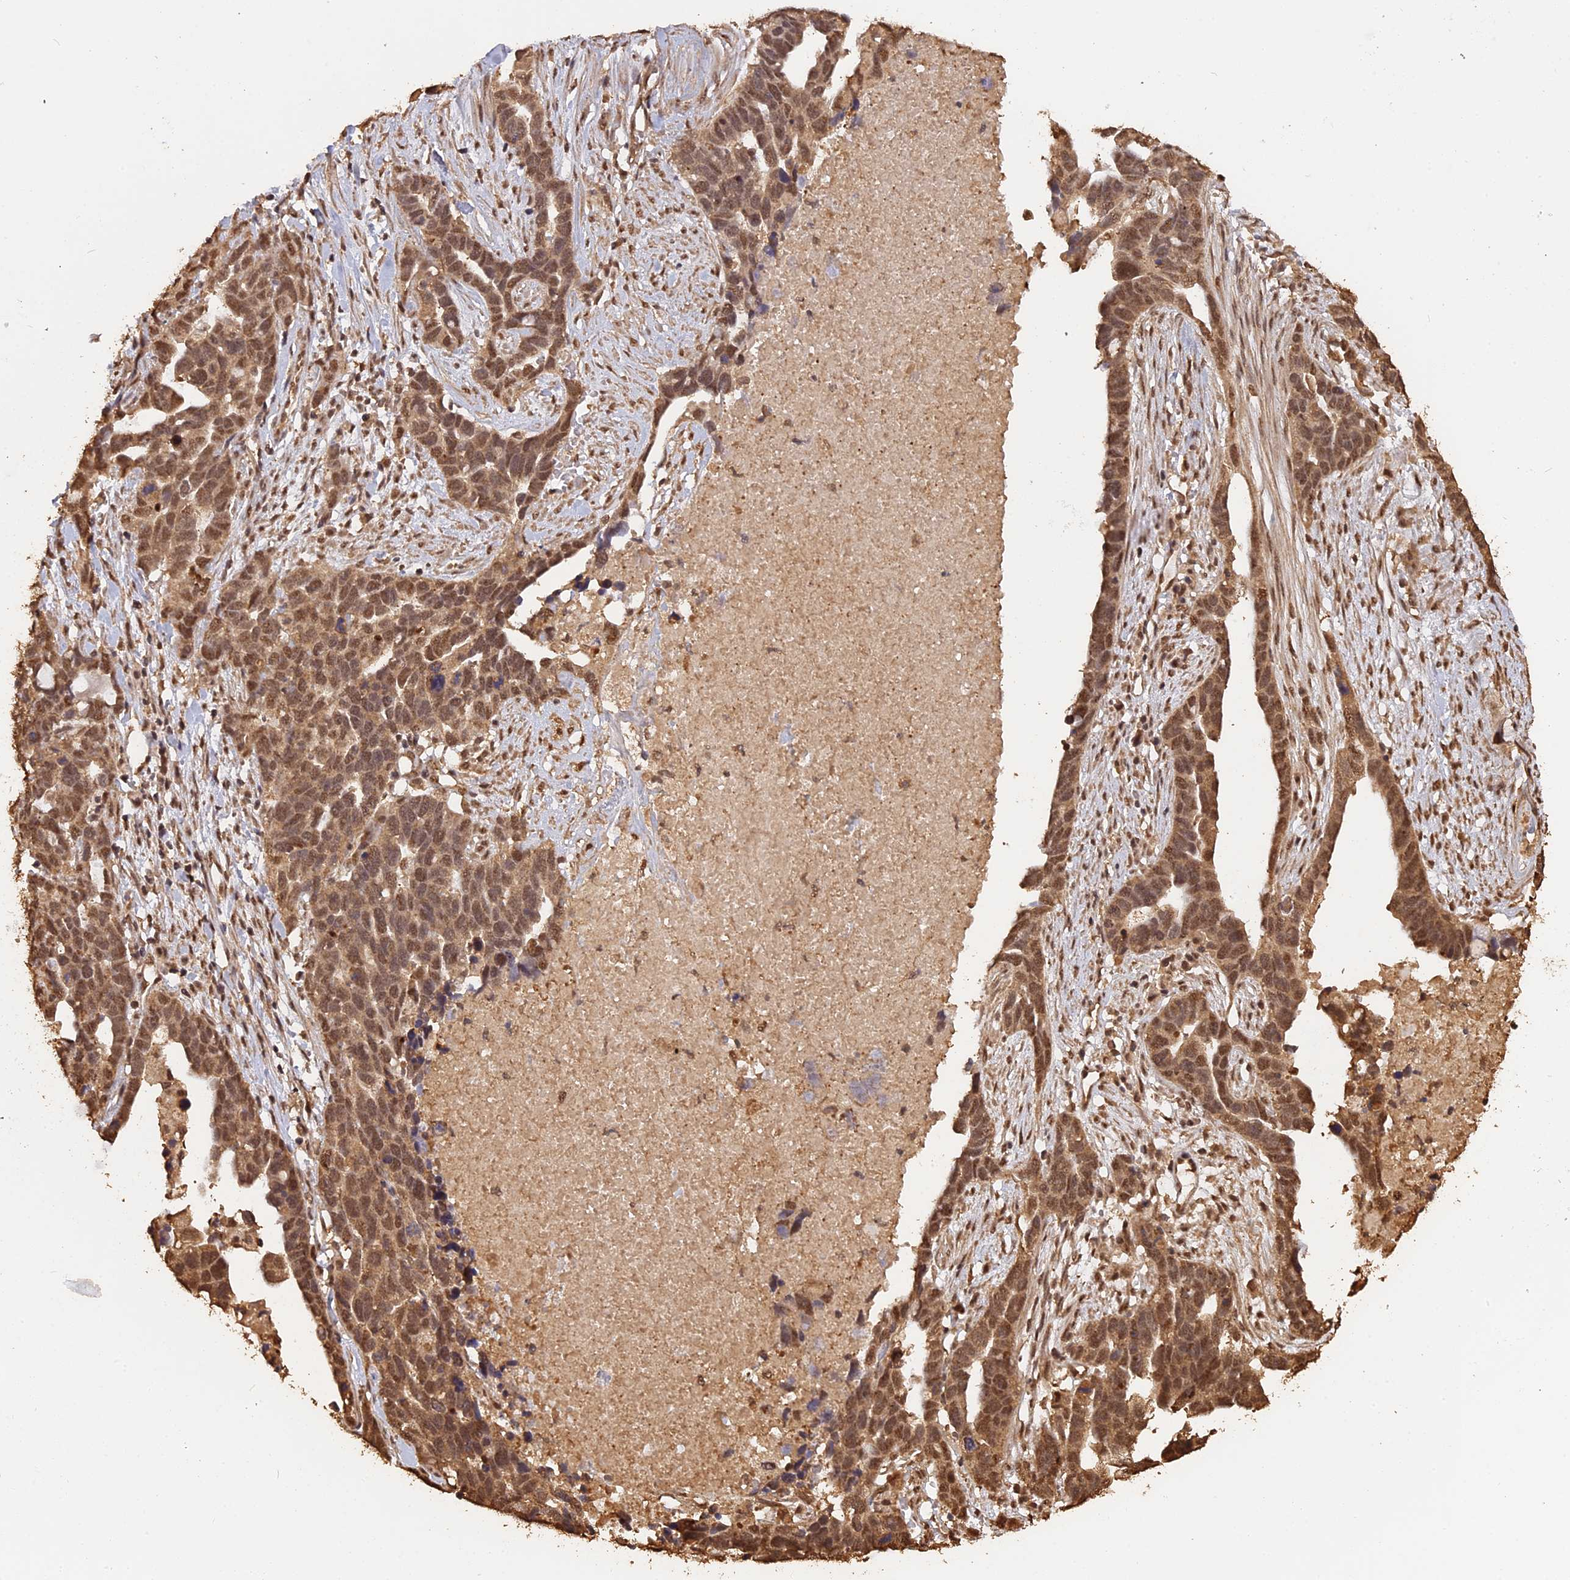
{"staining": {"intensity": "moderate", "quantity": ">75%", "location": "cytoplasmic/membranous,nuclear"}, "tissue": "ovarian cancer", "cell_type": "Tumor cells", "image_type": "cancer", "snomed": [{"axis": "morphology", "description": "Cystadenocarcinoma, serous, NOS"}, {"axis": "topography", "description": "Ovary"}], "caption": "Protein expression by immunohistochemistry displays moderate cytoplasmic/membranous and nuclear staining in about >75% of tumor cells in ovarian cancer (serous cystadenocarcinoma). The protein is shown in brown color, while the nuclei are stained blue.", "gene": "PSMC6", "patient": {"sex": "female", "age": 54}}